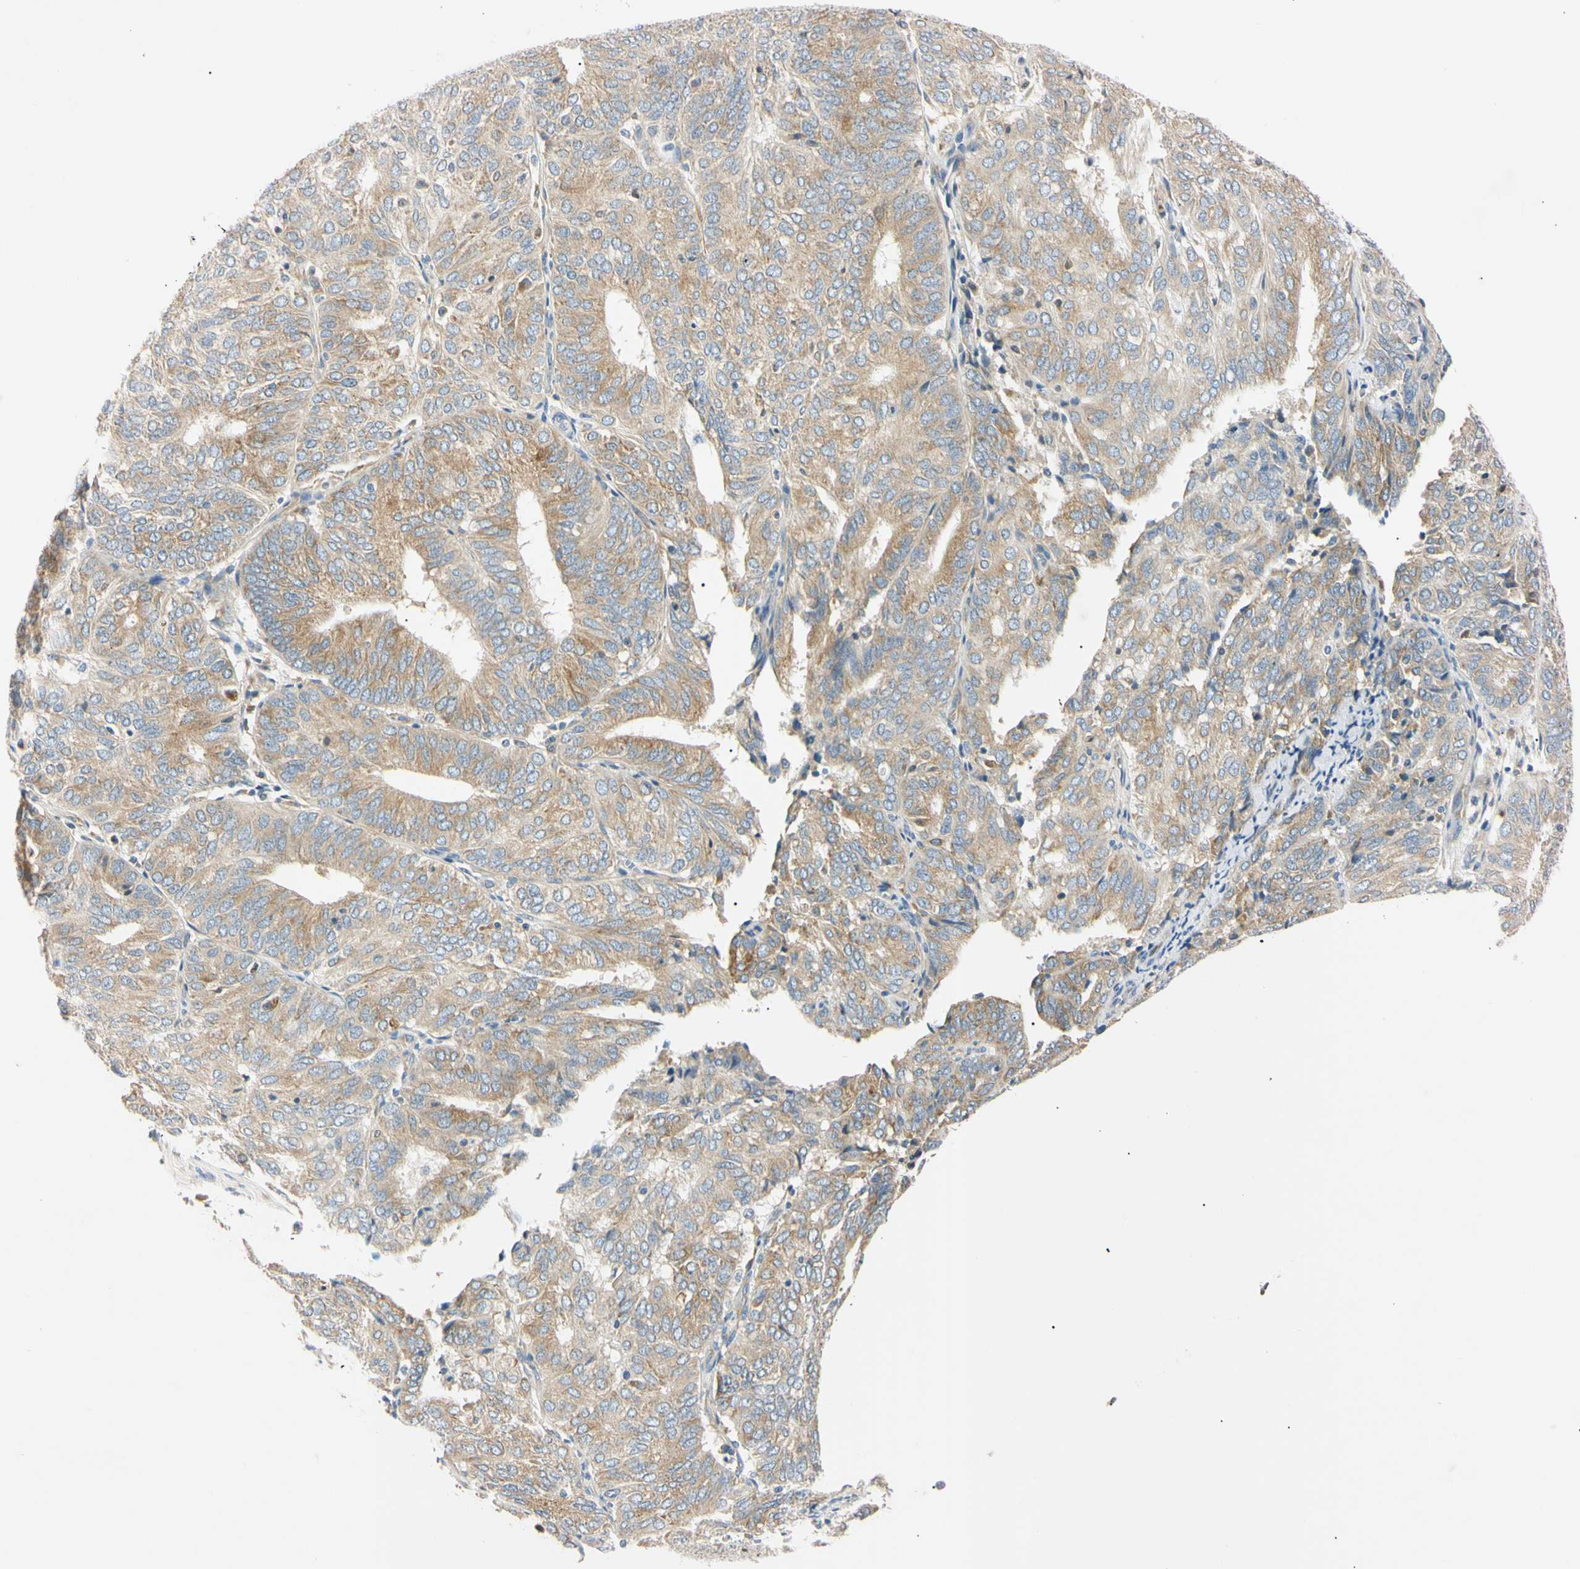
{"staining": {"intensity": "moderate", "quantity": ">75%", "location": "cytoplasmic/membranous"}, "tissue": "endometrial cancer", "cell_type": "Tumor cells", "image_type": "cancer", "snomed": [{"axis": "morphology", "description": "Adenocarcinoma, NOS"}, {"axis": "topography", "description": "Uterus"}], "caption": "This image exhibits immunohistochemistry (IHC) staining of human endometrial cancer (adenocarcinoma), with medium moderate cytoplasmic/membranous positivity in about >75% of tumor cells.", "gene": "DNAJB12", "patient": {"sex": "female", "age": 60}}